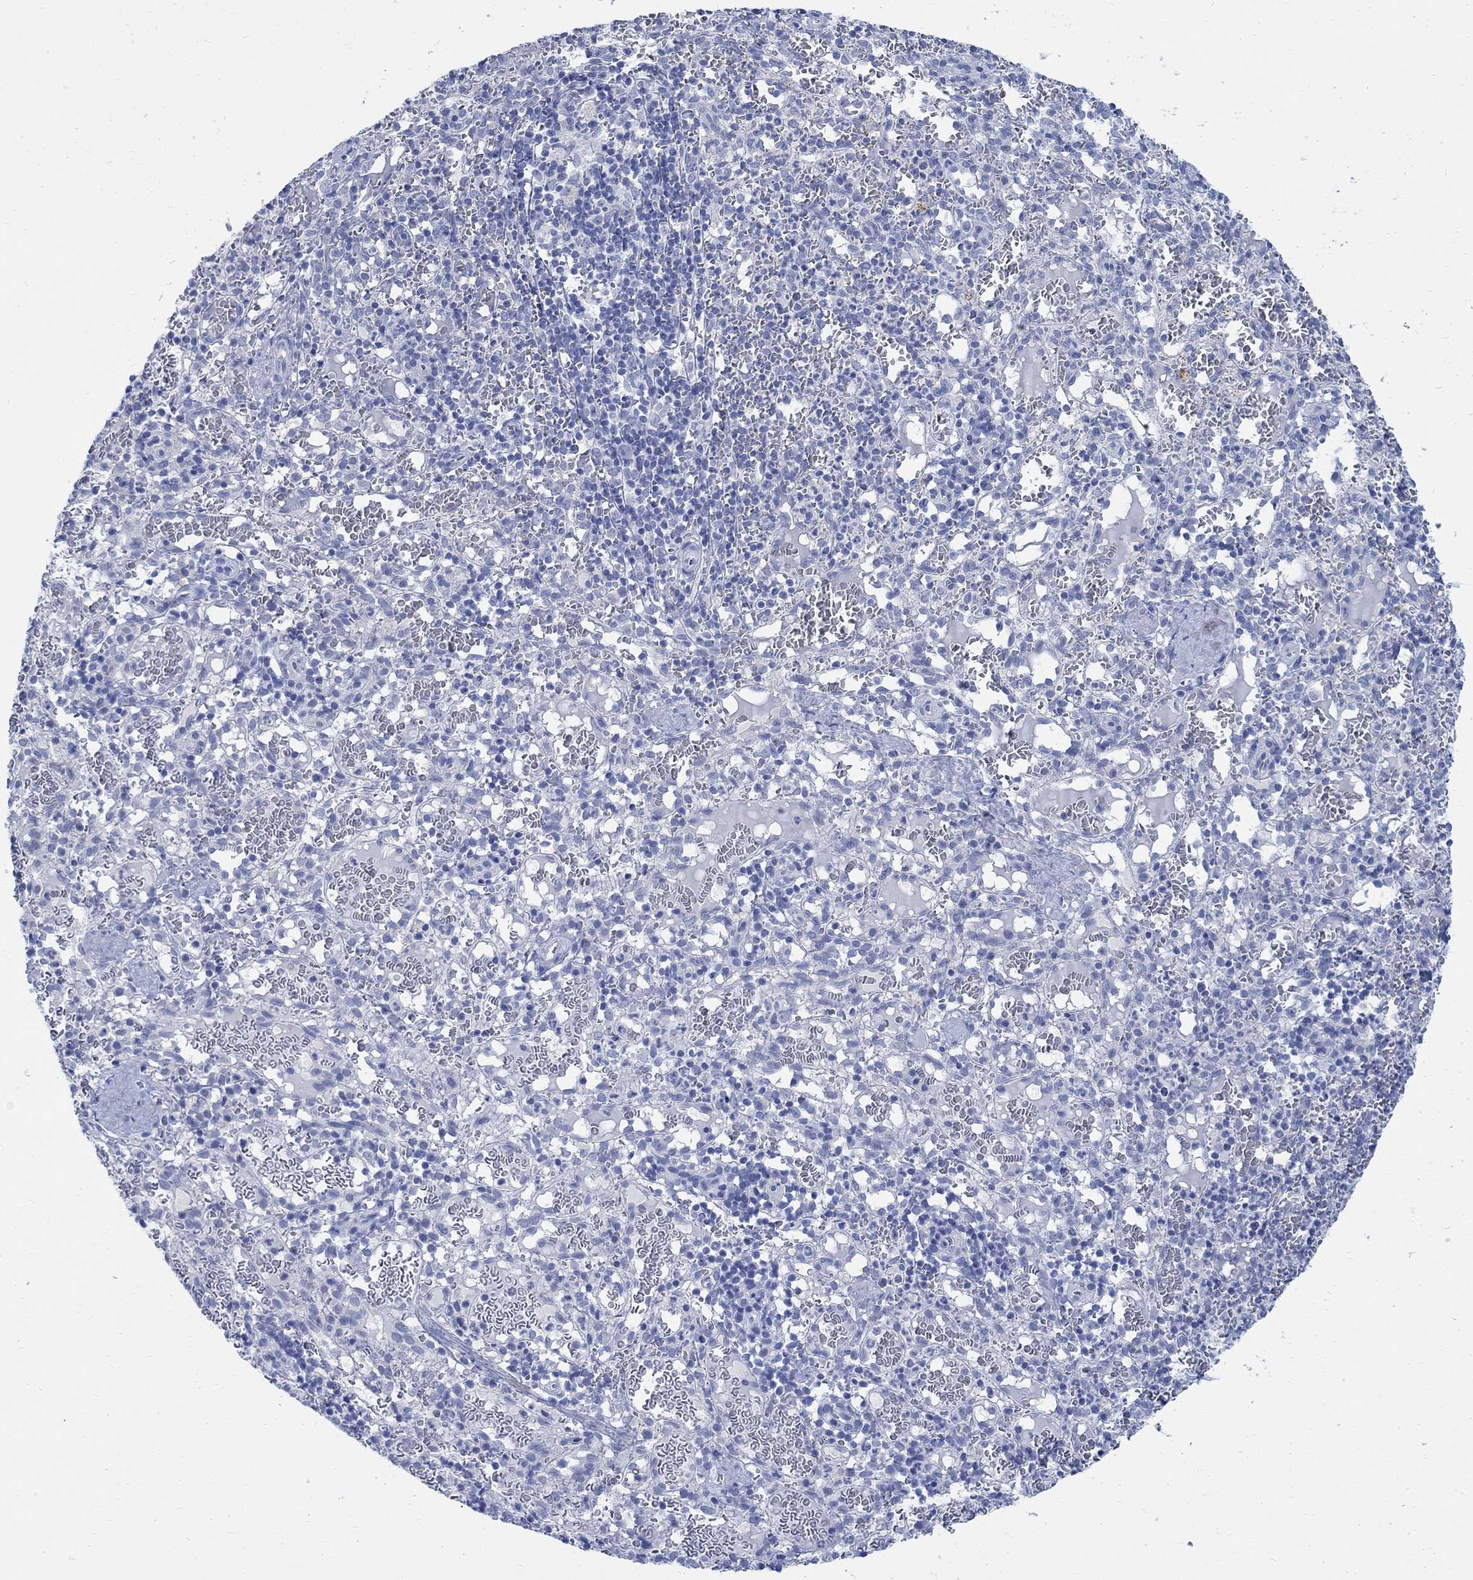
{"staining": {"intensity": "negative", "quantity": "none", "location": "none"}, "tissue": "spleen", "cell_type": "Cells in red pulp", "image_type": "normal", "snomed": [{"axis": "morphology", "description": "Normal tissue, NOS"}, {"axis": "topography", "description": "Spleen"}], "caption": "An IHC micrograph of normal spleen is shown. There is no staining in cells in red pulp of spleen.", "gene": "CAMK2N1", "patient": {"sex": "male", "age": 11}}